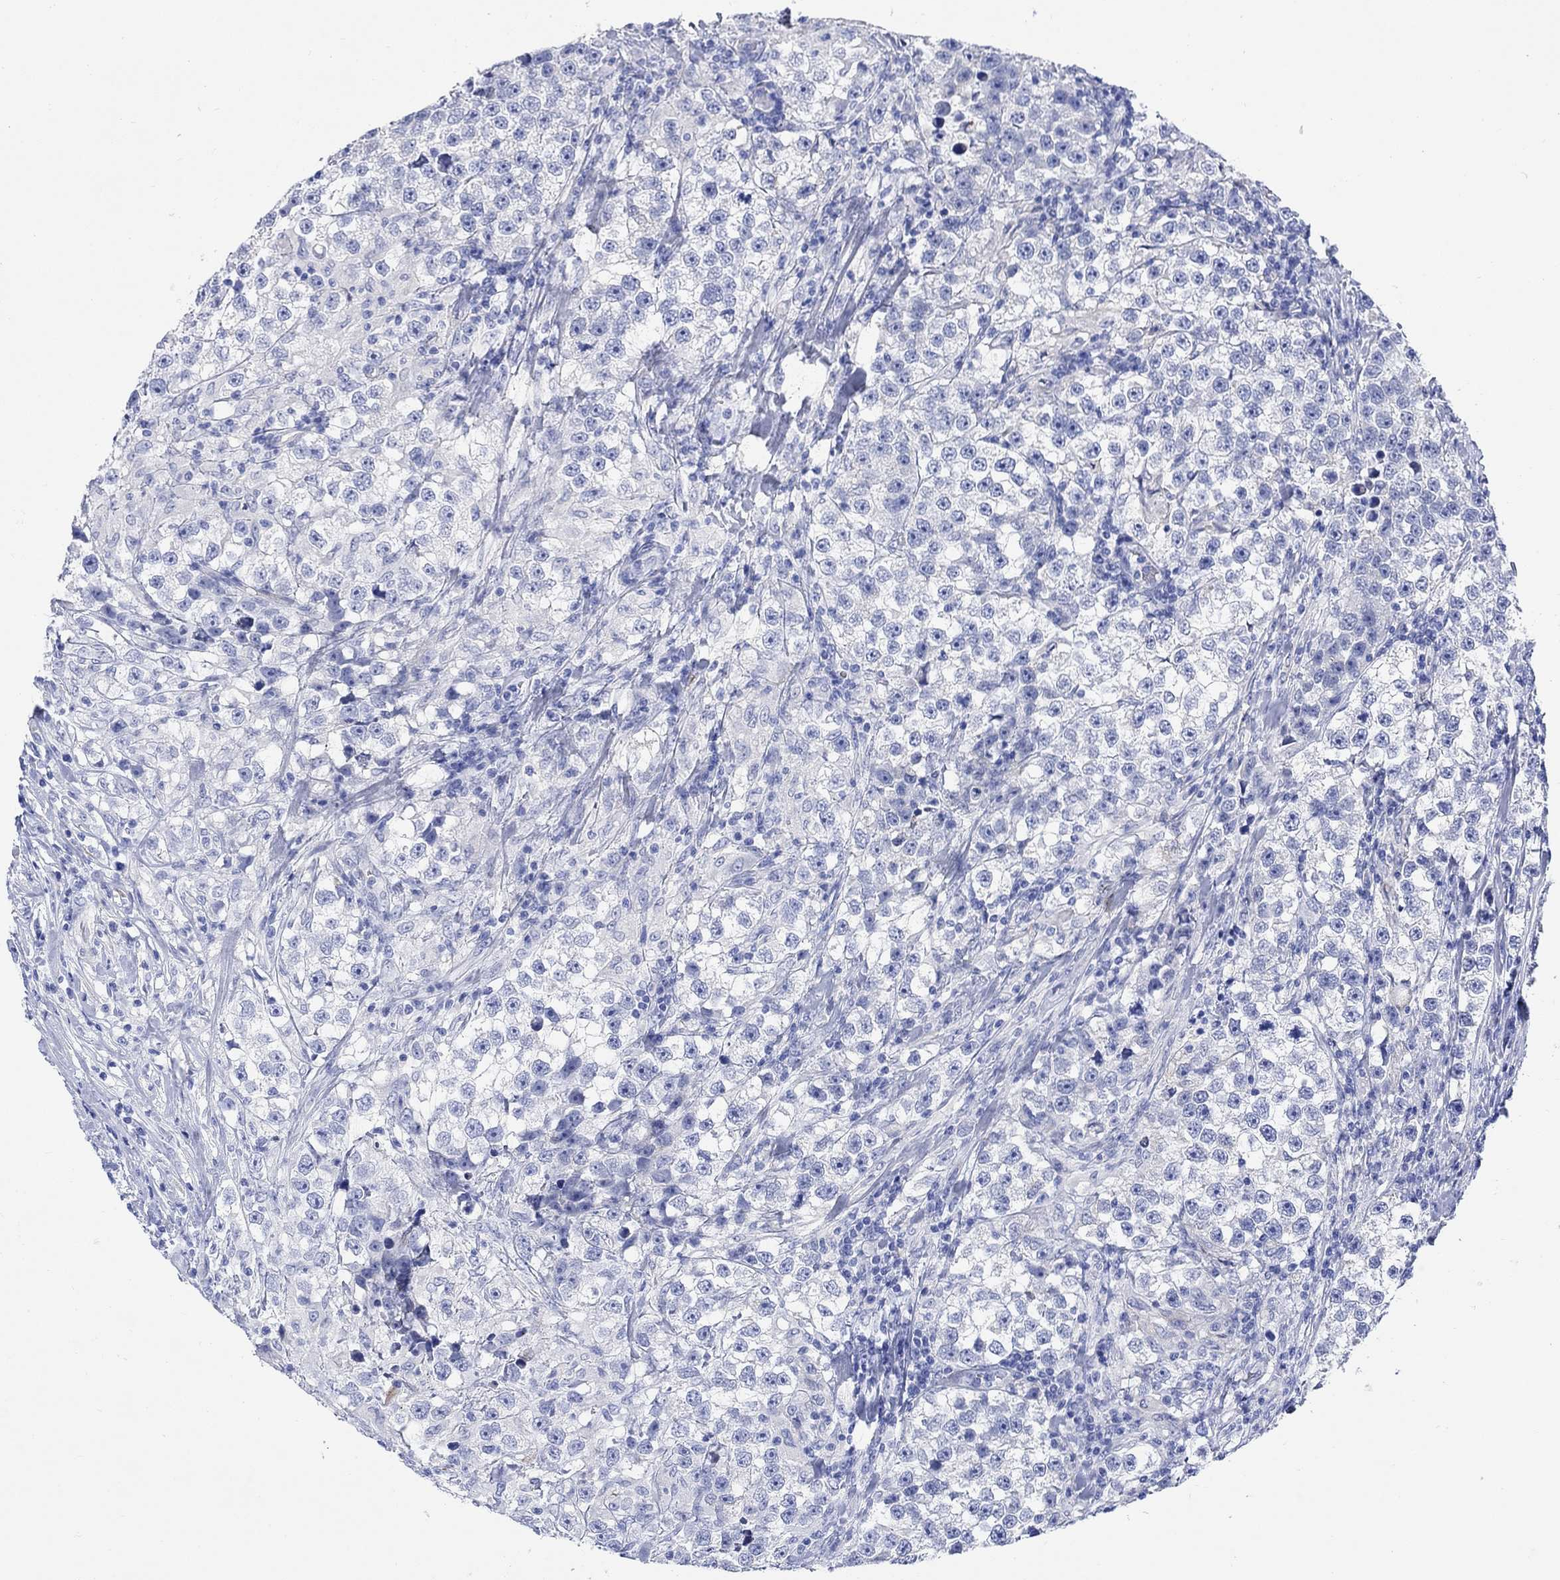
{"staining": {"intensity": "negative", "quantity": "none", "location": "none"}, "tissue": "testis cancer", "cell_type": "Tumor cells", "image_type": "cancer", "snomed": [{"axis": "morphology", "description": "Seminoma, NOS"}, {"axis": "topography", "description": "Testis"}], "caption": "Protein analysis of testis cancer (seminoma) demonstrates no significant staining in tumor cells.", "gene": "MYL1", "patient": {"sex": "male", "age": 46}}